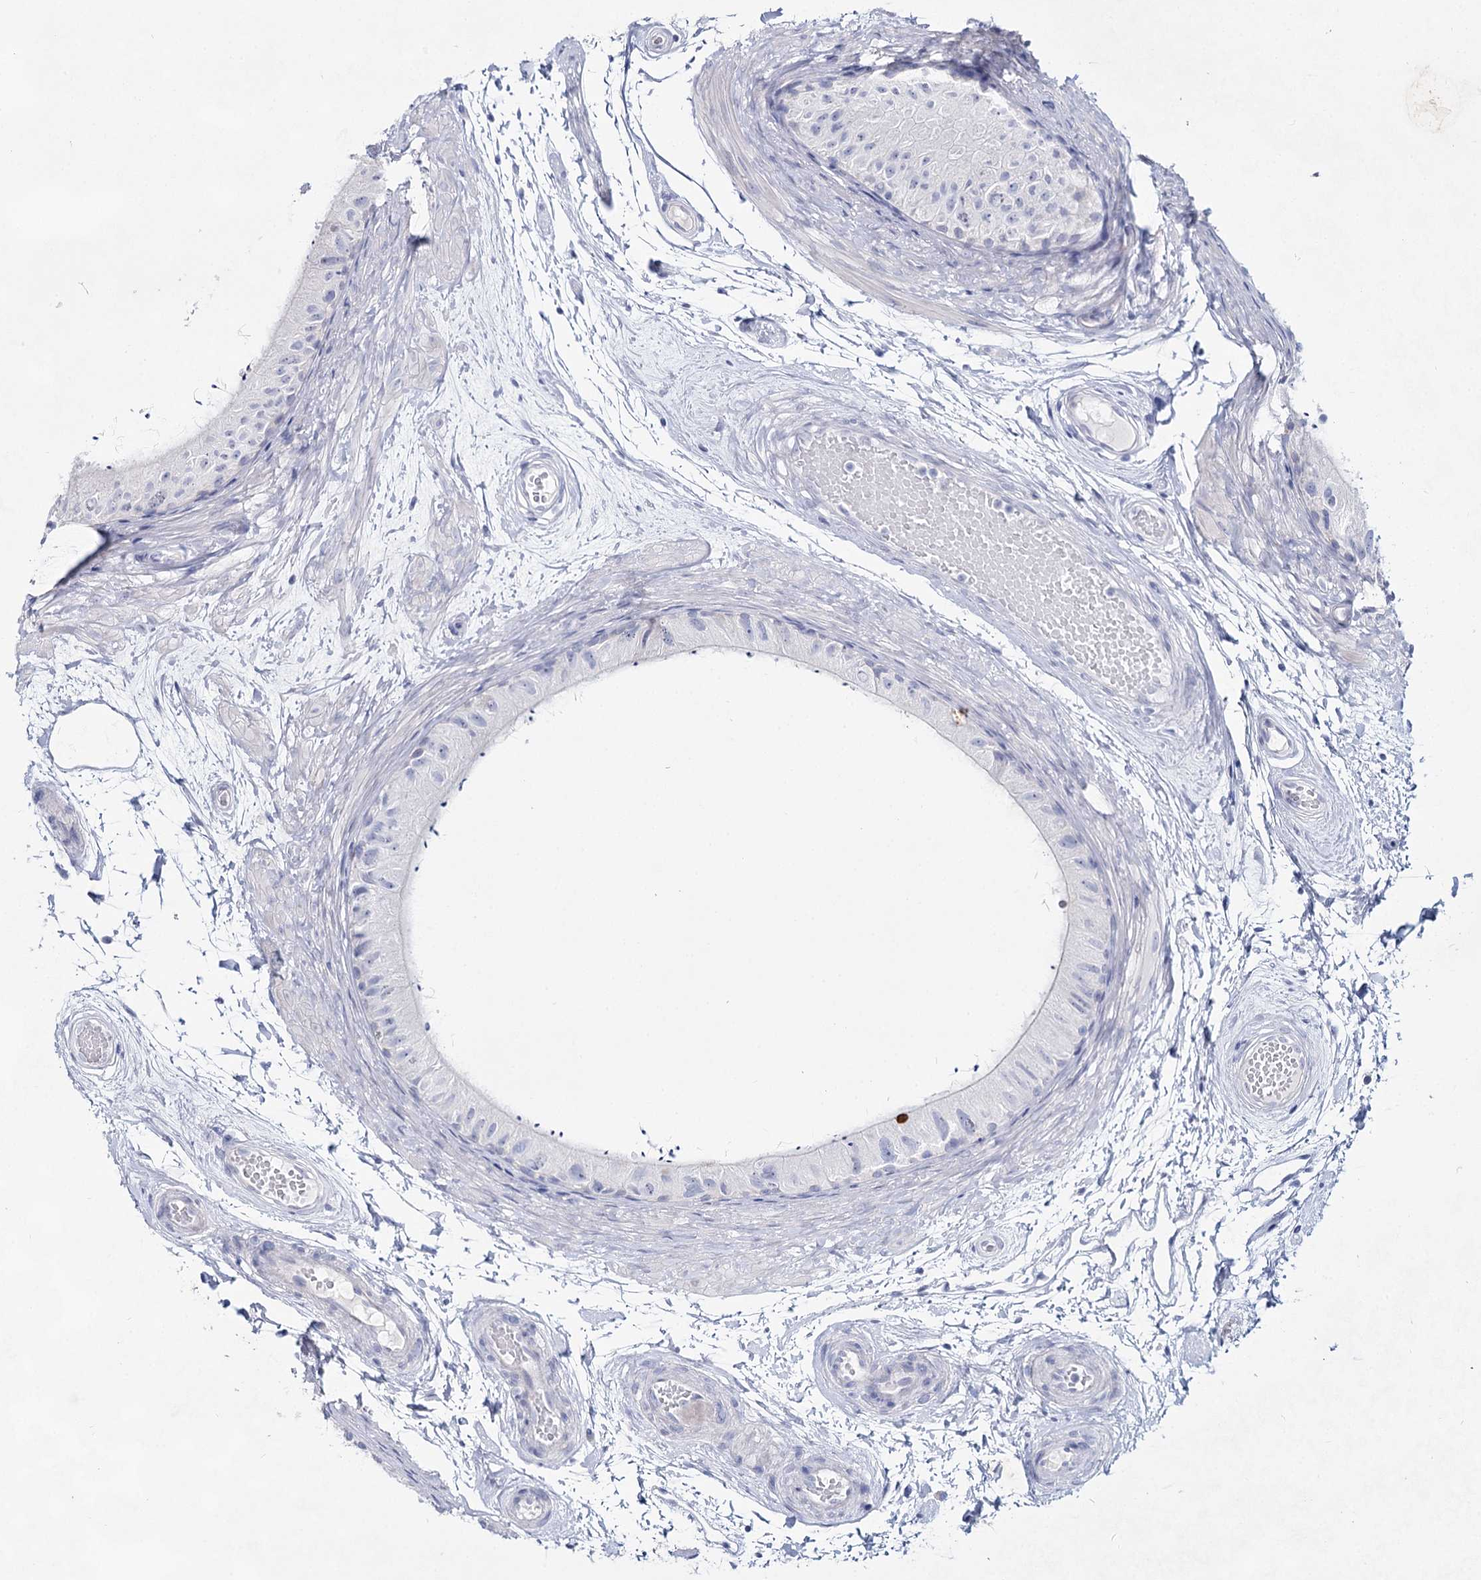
{"staining": {"intensity": "strong", "quantity": "<25%", "location": "cytoplasmic/membranous"}, "tissue": "epididymis", "cell_type": "Glandular cells", "image_type": "normal", "snomed": [{"axis": "morphology", "description": "Normal tissue, NOS"}, {"axis": "topography", "description": "Epididymis"}], "caption": "Approximately <25% of glandular cells in unremarkable epididymis demonstrate strong cytoplasmic/membranous protein staining as visualized by brown immunohistochemical staining.", "gene": "SLC17A2", "patient": {"sex": "male", "age": 50}}